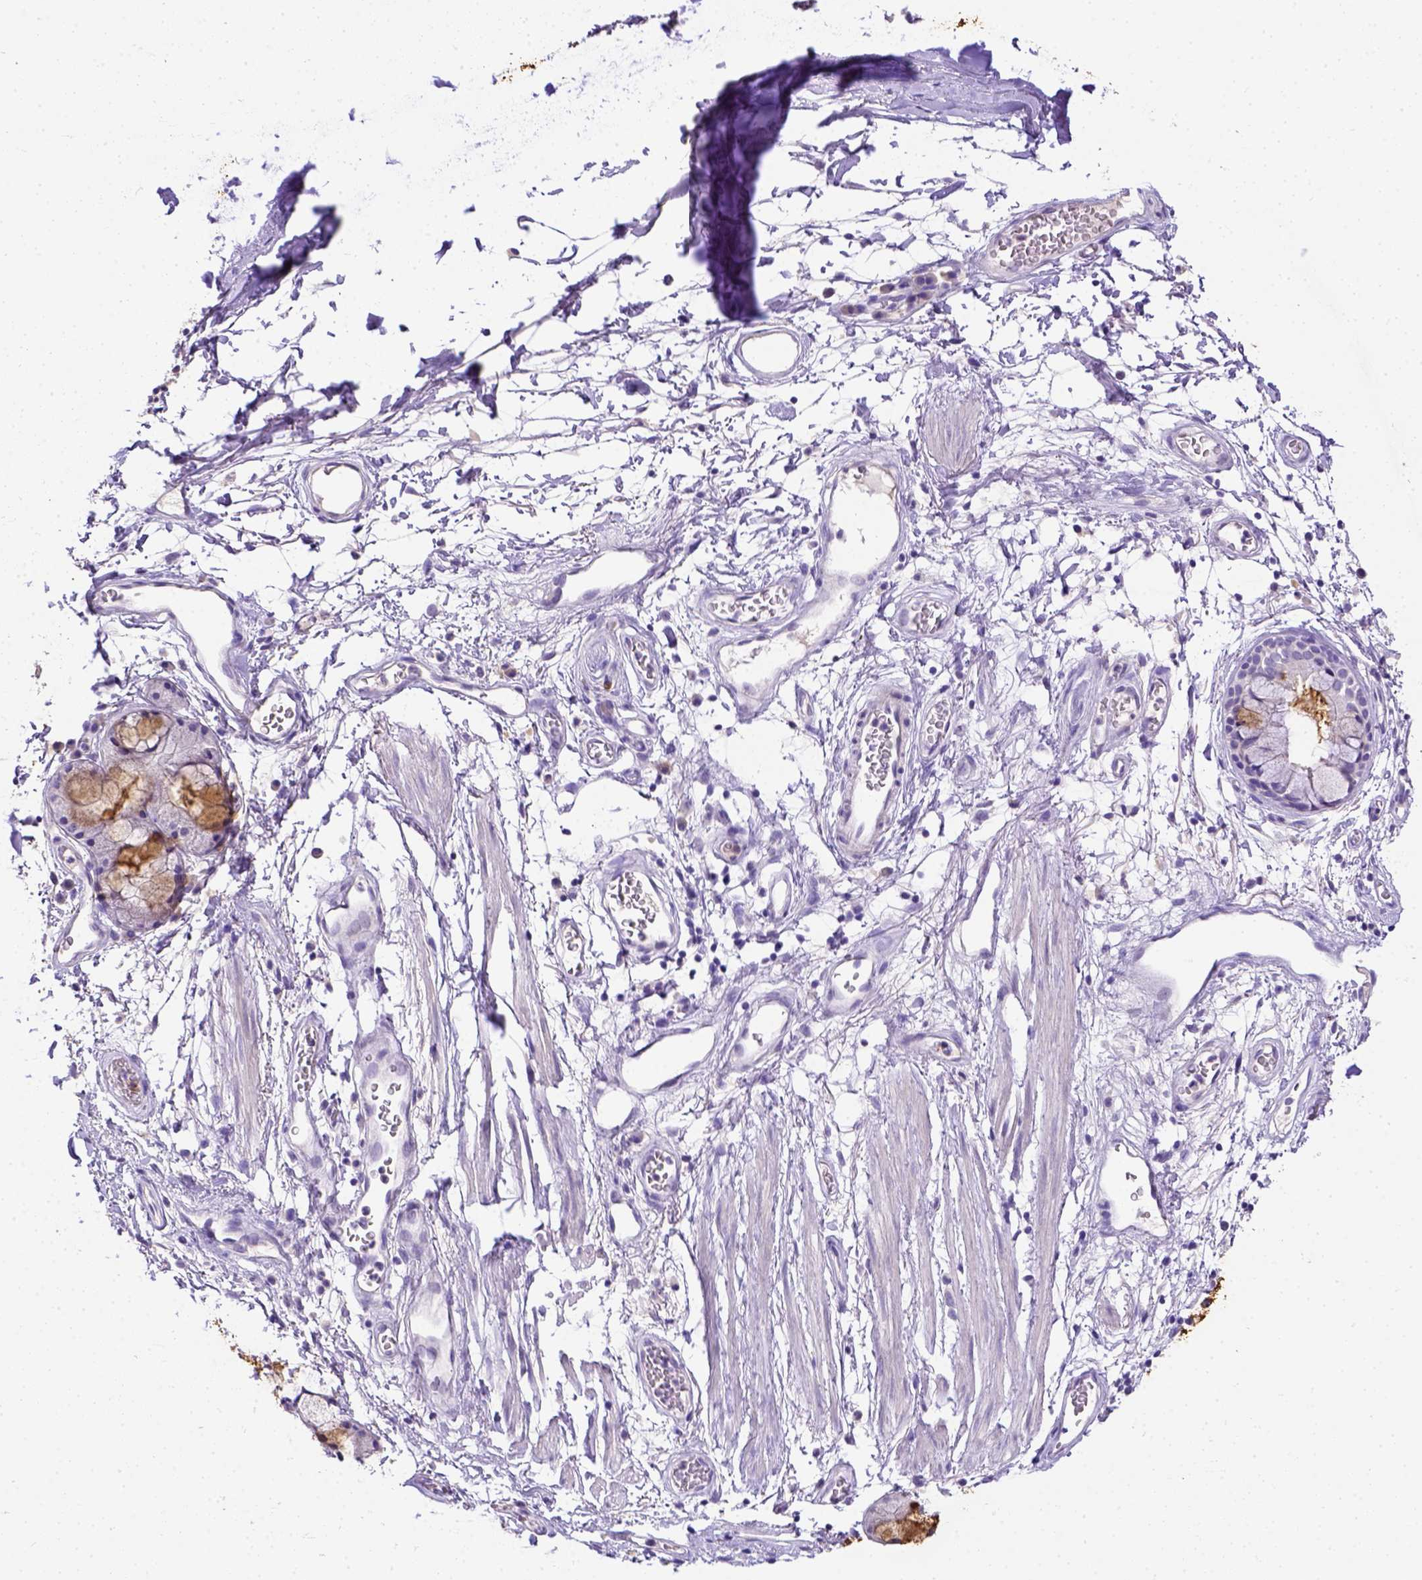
{"staining": {"intensity": "negative", "quantity": "none", "location": "none"}, "tissue": "adipose tissue", "cell_type": "Adipocytes", "image_type": "normal", "snomed": [{"axis": "morphology", "description": "Normal tissue, NOS"}, {"axis": "topography", "description": "Cartilage tissue"}, {"axis": "topography", "description": "Bronchus"}], "caption": "Immunohistochemistry image of unremarkable adipose tissue stained for a protein (brown), which reveals no positivity in adipocytes.", "gene": "B3GAT1", "patient": {"sex": "male", "age": 58}}